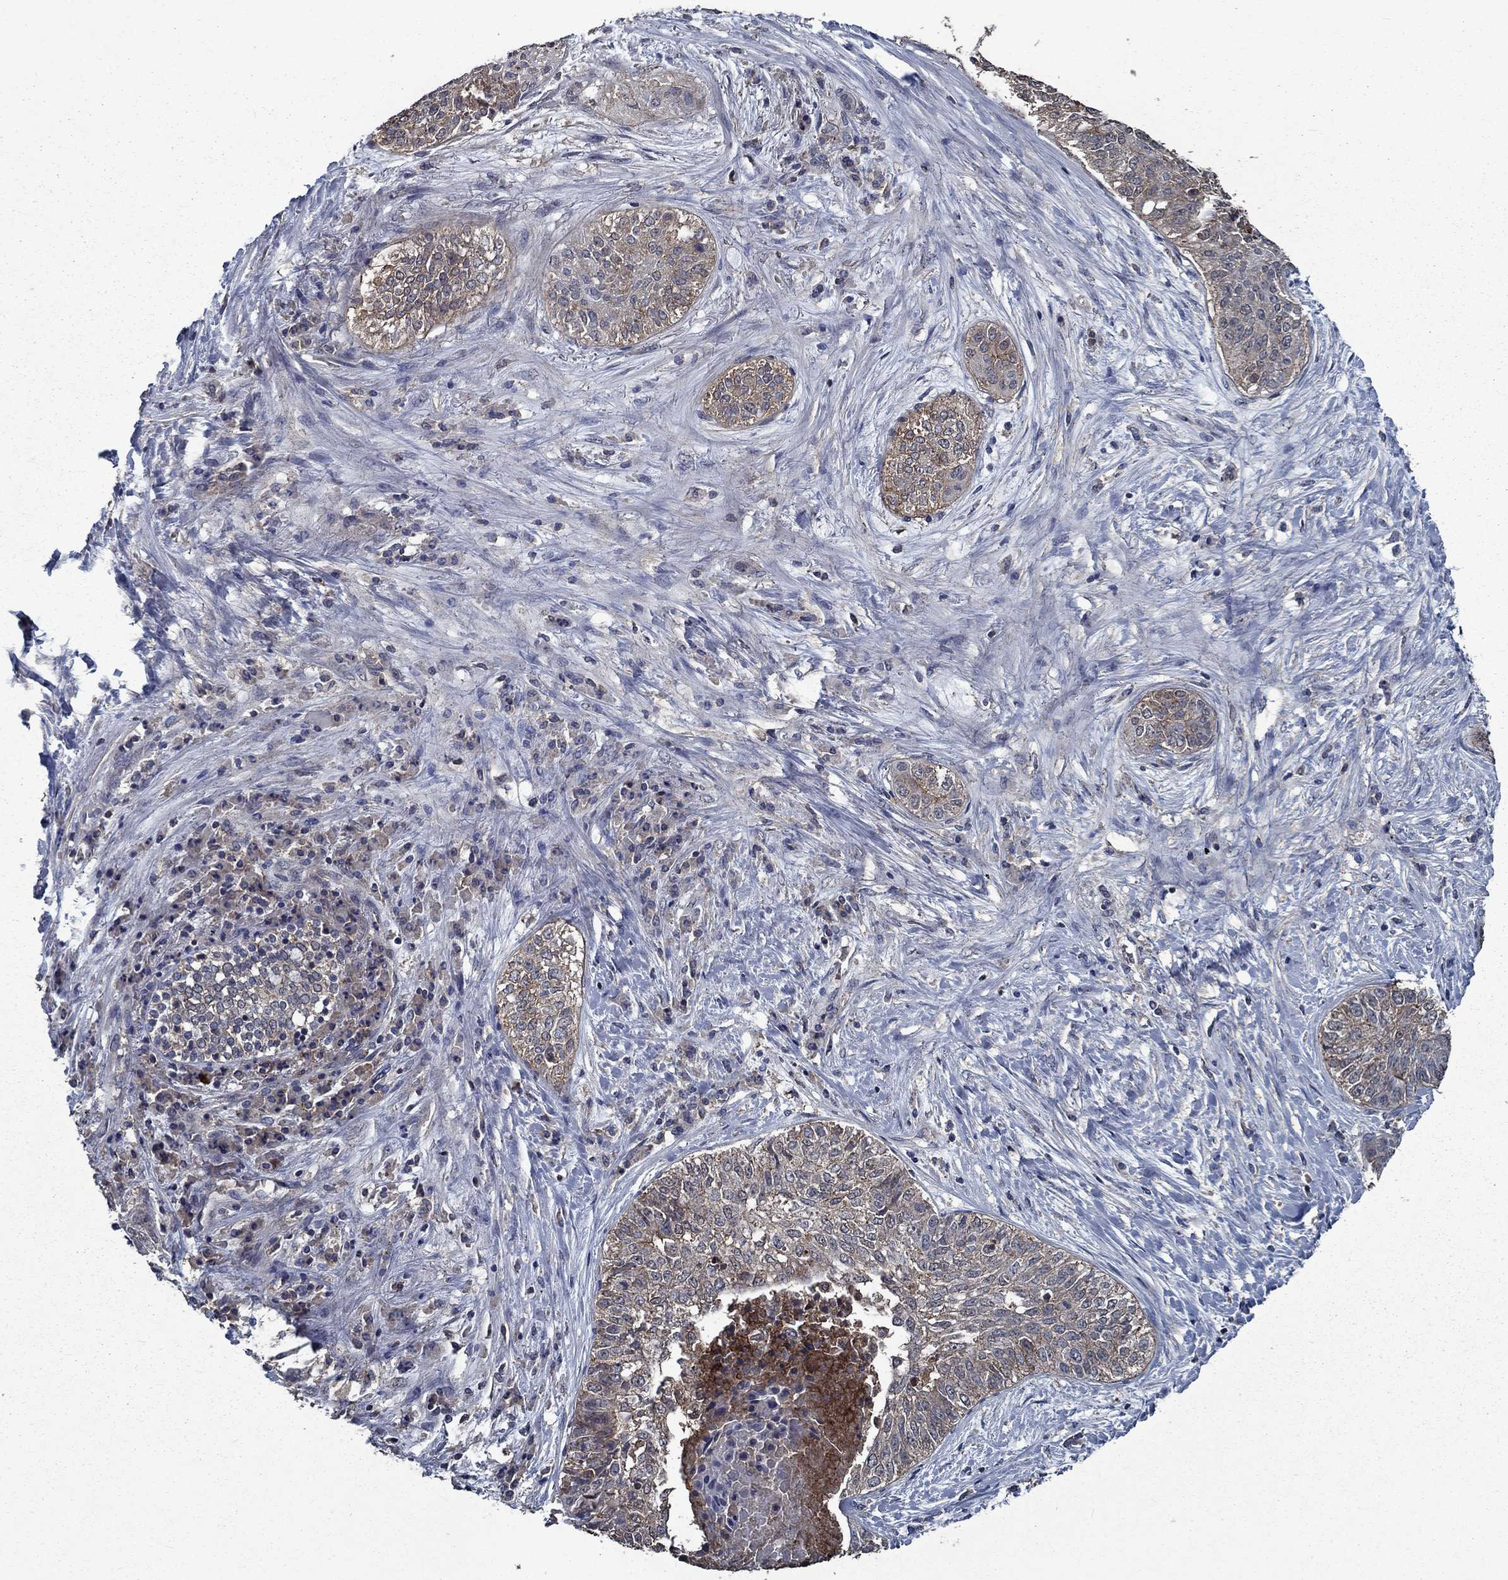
{"staining": {"intensity": "moderate", "quantity": "<25%", "location": "cytoplasmic/membranous"}, "tissue": "lung cancer", "cell_type": "Tumor cells", "image_type": "cancer", "snomed": [{"axis": "morphology", "description": "Squamous cell carcinoma, NOS"}, {"axis": "topography", "description": "Lung"}], "caption": "Moderate cytoplasmic/membranous positivity for a protein is identified in about <25% of tumor cells of lung squamous cell carcinoma using IHC.", "gene": "SLC44A1", "patient": {"sex": "male", "age": 64}}